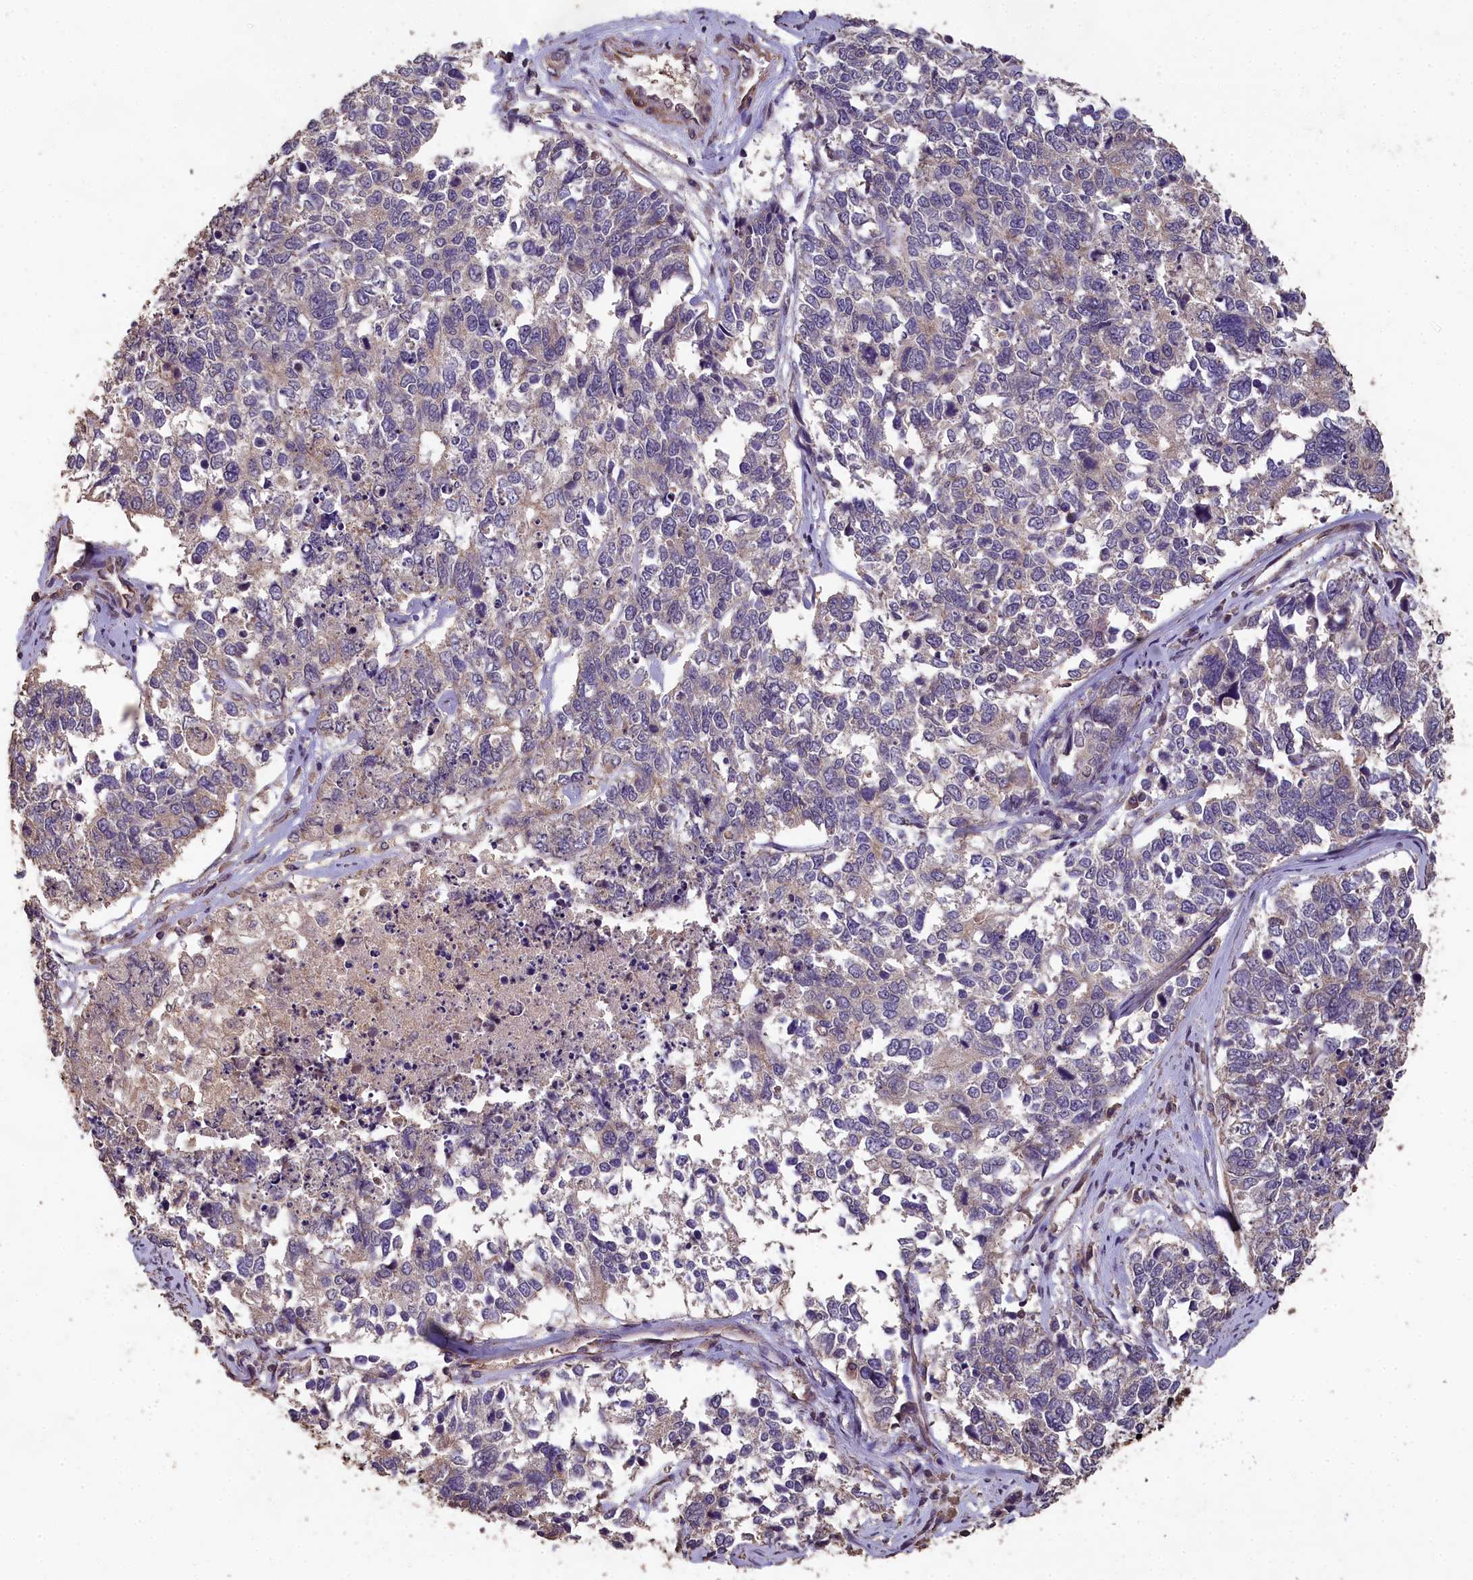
{"staining": {"intensity": "negative", "quantity": "none", "location": "none"}, "tissue": "cervical cancer", "cell_type": "Tumor cells", "image_type": "cancer", "snomed": [{"axis": "morphology", "description": "Squamous cell carcinoma, NOS"}, {"axis": "topography", "description": "Cervix"}], "caption": "Image shows no significant protein staining in tumor cells of cervical squamous cell carcinoma. (DAB (3,3'-diaminobenzidine) IHC, high magnification).", "gene": "CHD9", "patient": {"sex": "female", "age": 63}}